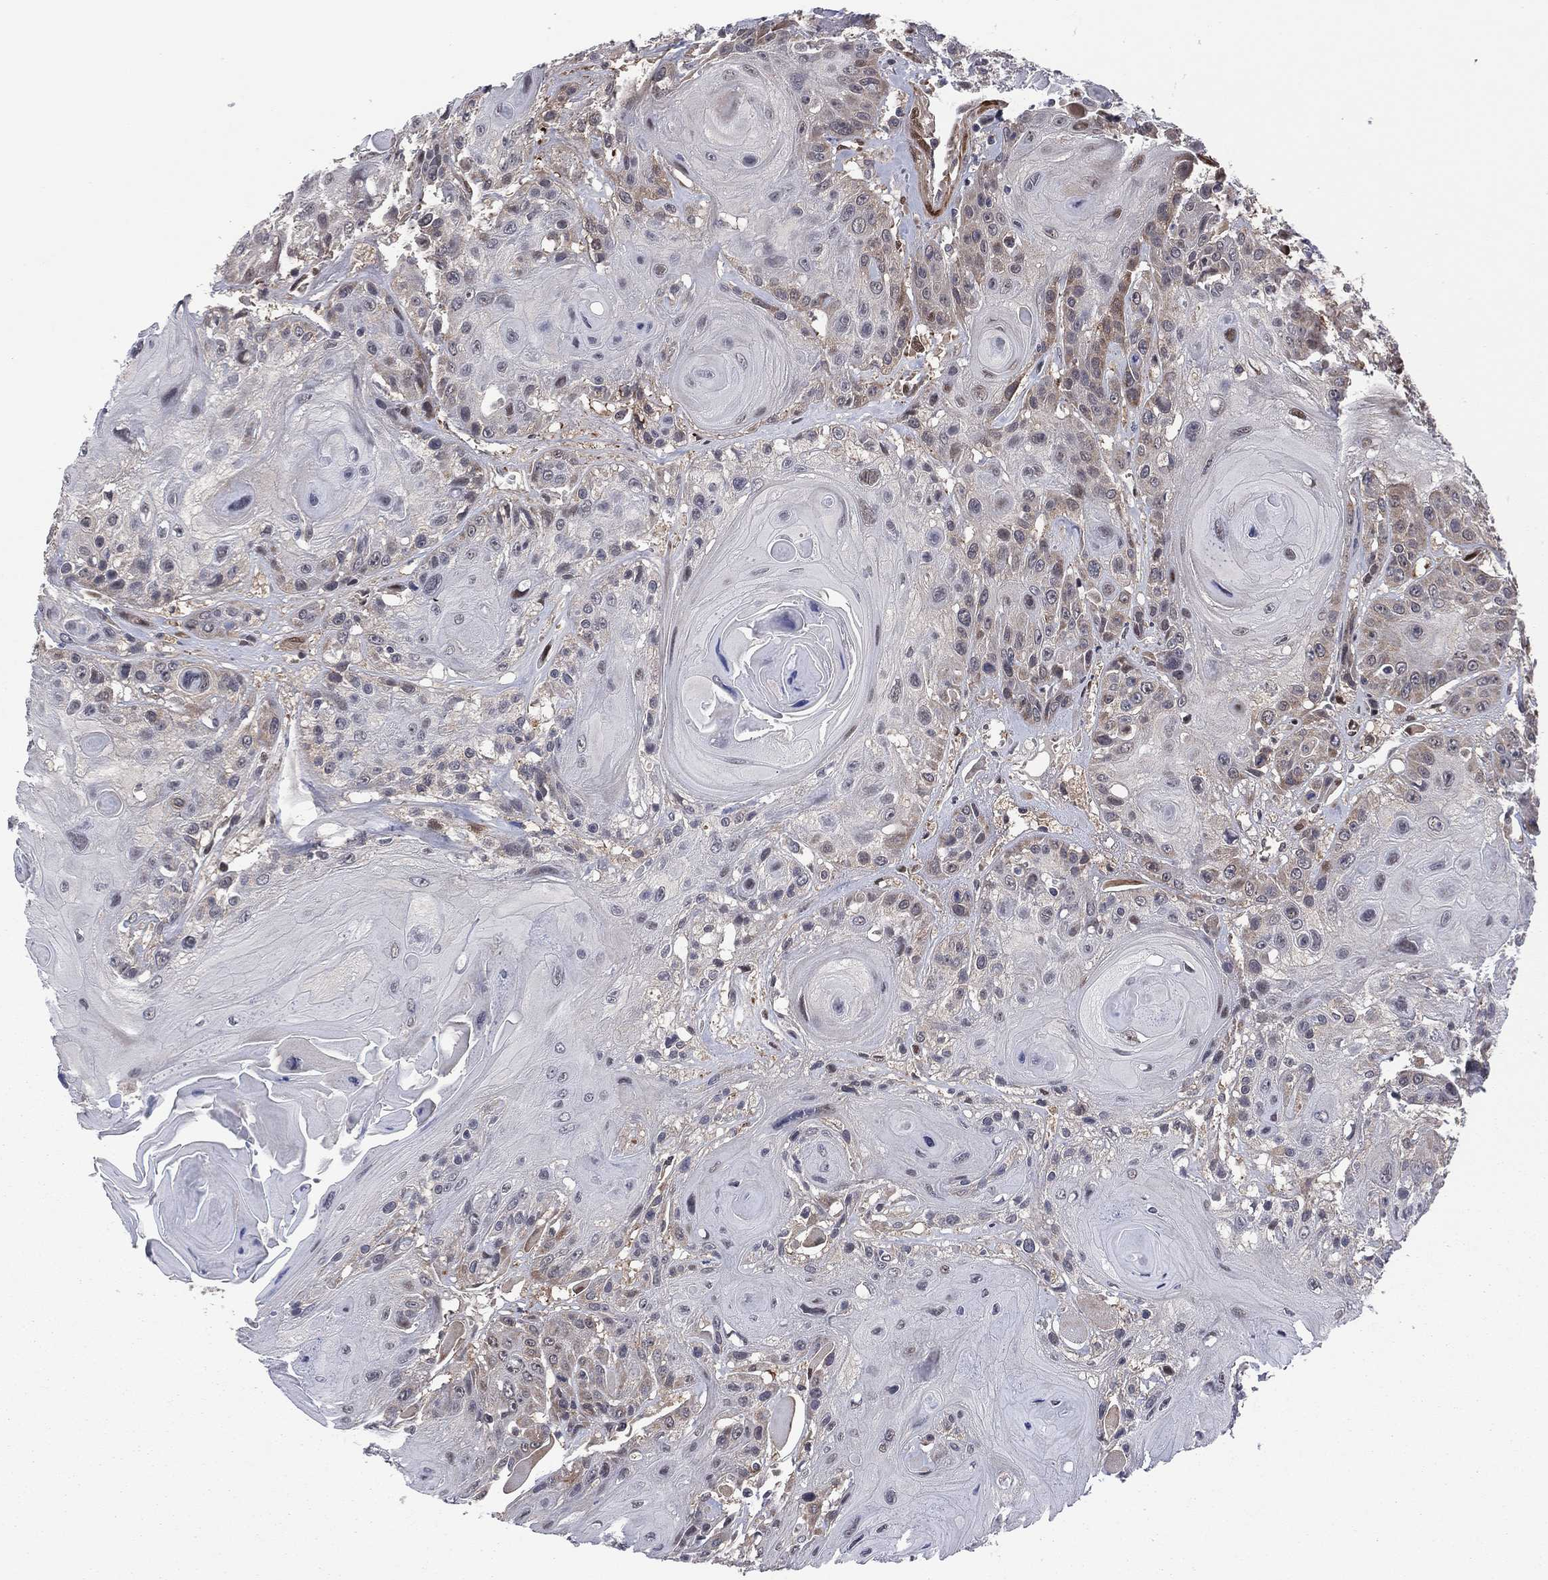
{"staining": {"intensity": "weak", "quantity": "25%-75%", "location": "cytoplasmic/membranous"}, "tissue": "head and neck cancer", "cell_type": "Tumor cells", "image_type": "cancer", "snomed": [{"axis": "morphology", "description": "Squamous cell carcinoma, NOS"}, {"axis": "topography", "description": "Head-Neck"}], "caption": "Immunohistochemical staining of squamous cell carcinoma (head and neck) exhibits low levels of weak cytoplasmic/membranous expression in about 25%-75% of tumor cells.", "gene": "SNCG", "patient": {"sex": "female", "age": 59}}